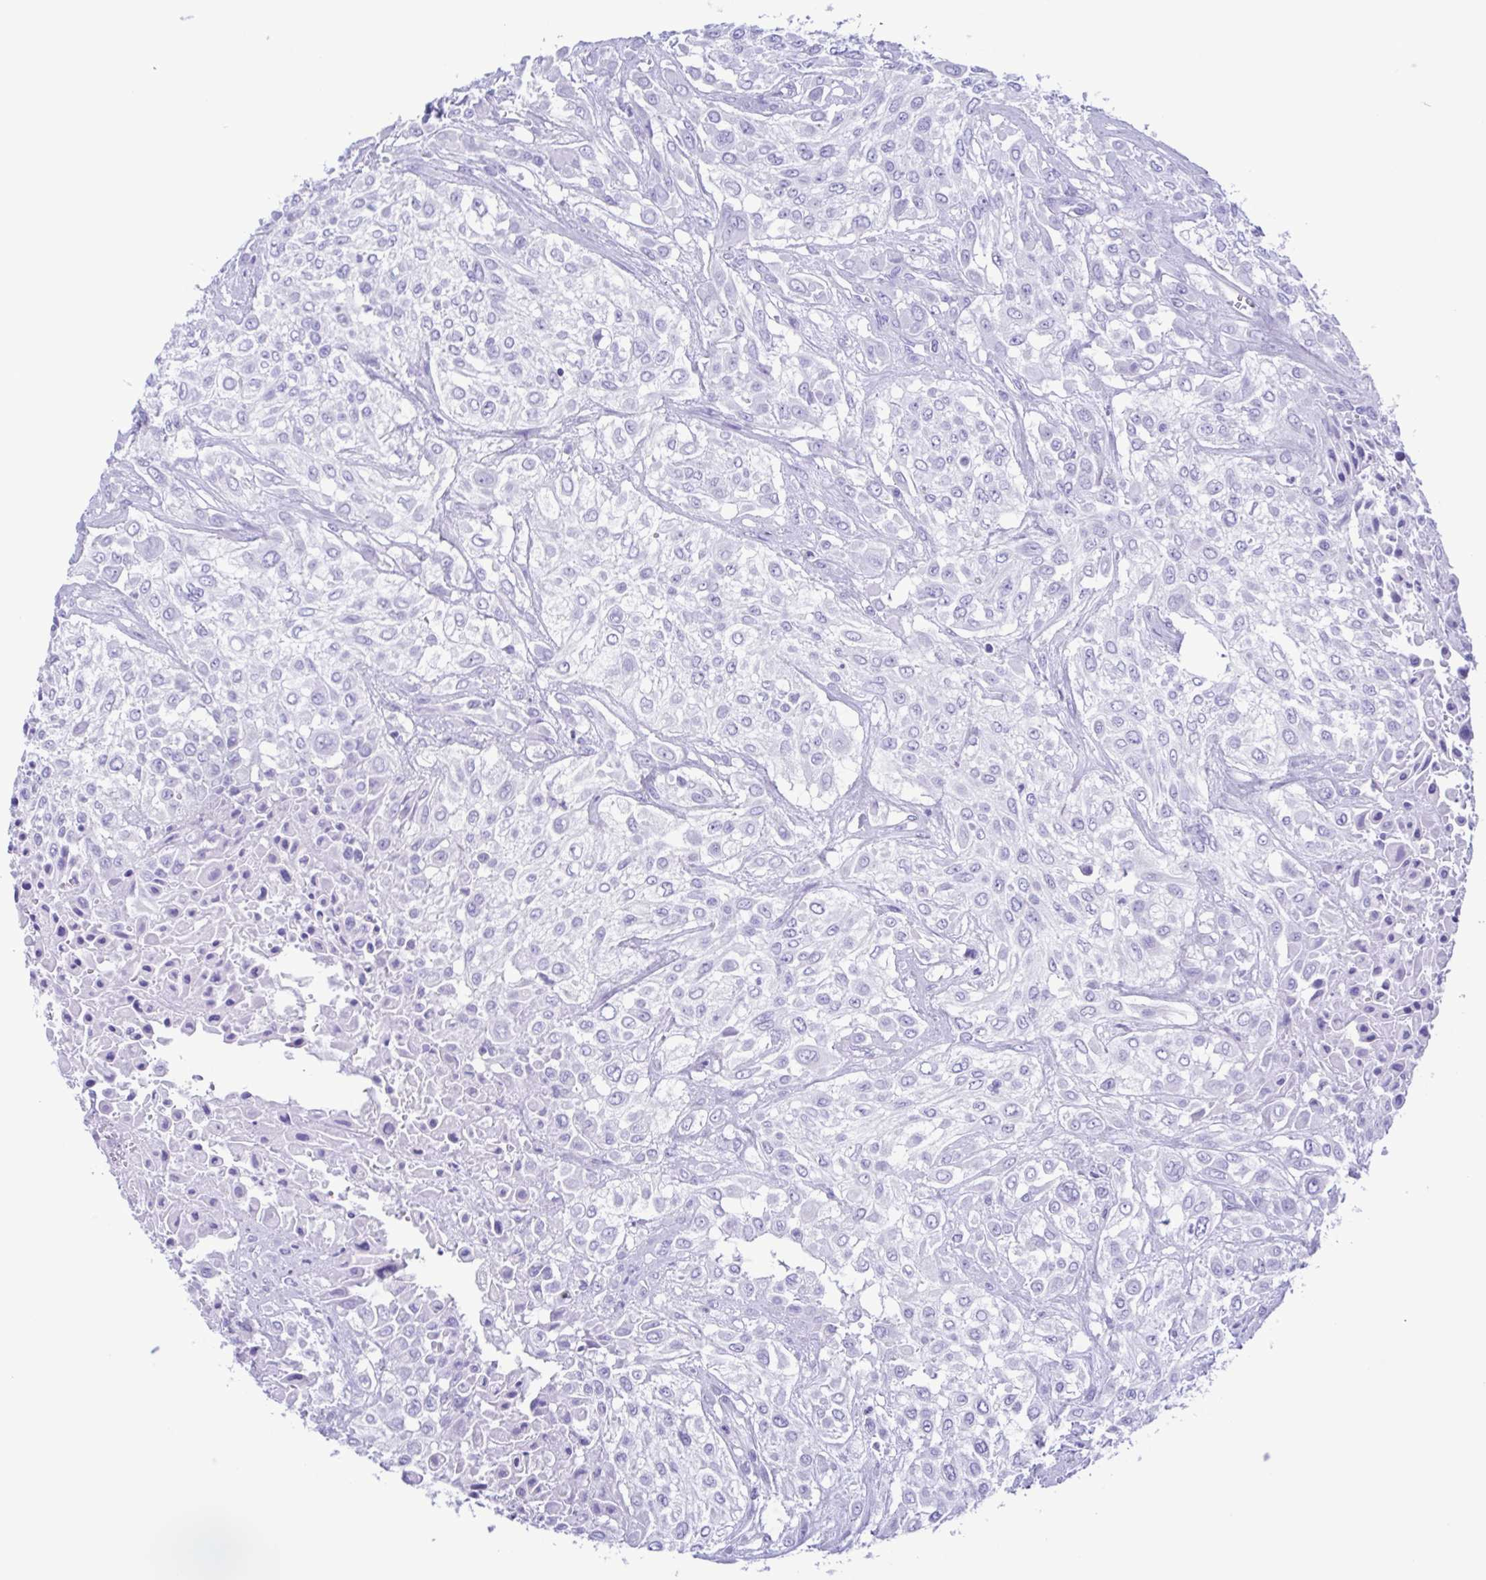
{"staining": {"intensity": "negative", "quantity": "none", "location": "none"}, "tissue": "urothelial cancer", "cell_type": "Tumor cells", "image_type": "cancer", "snomed": [{"axis": "morphology", "description": "Urothelial carcinoma, High grade"}, {"axis": "topography", "description": "Urinary bladder"}], "caption": "The immunohistochemistry (IHC) image has no significant expression in tumor cells of urothelial cancer tissue.", "gene": "TSPY2", "patient": {"sex": "male", "age": 57}}